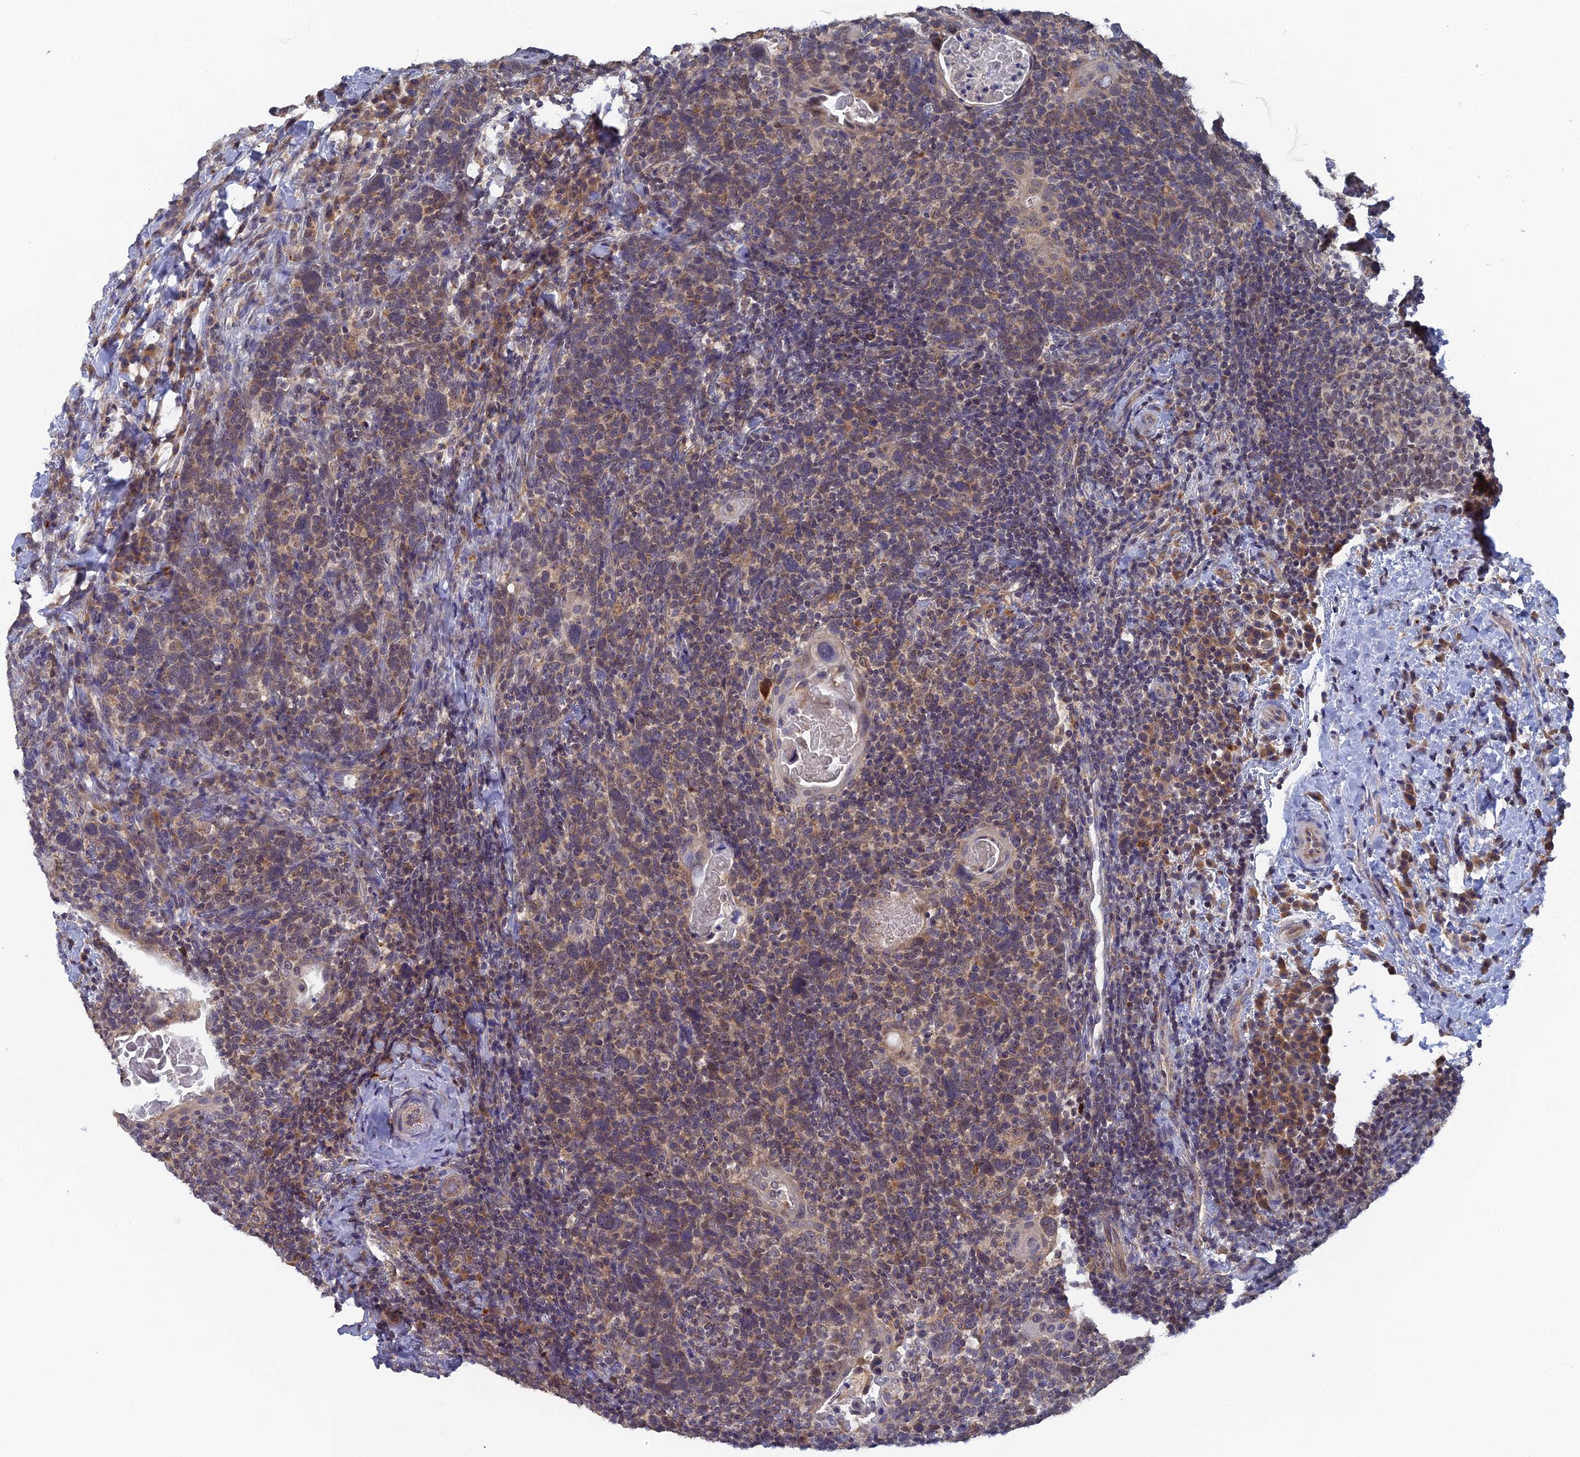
{"staining": {"intensity": "weak", "quantity": "25%-75%", "location": "cytoplasmic/membranous"}, "tissue": "head and neck cancer", "cell_type": "Tumor cells", "image_type": "cancer", "snomed": [{"axis": "morphology", "description": "Squamous cell carcinoma, NOS"}, {"axis": "morphology", "description": "Squamous cell carcinoma, metastatic, NOS"}, {"axis": "topography", "description": "Lymph node"}, {"axis": "topography", "description": "Head-Neck"}], "caption": "This is a histology image of immunohistochemistry staining of head and neck squamous cell carcinoma, which shows weak expression in the cytoplasmic/membranous of tumor cells.", "gene": "MIGA2", "patient": {"sex": "male", "age": 62}}